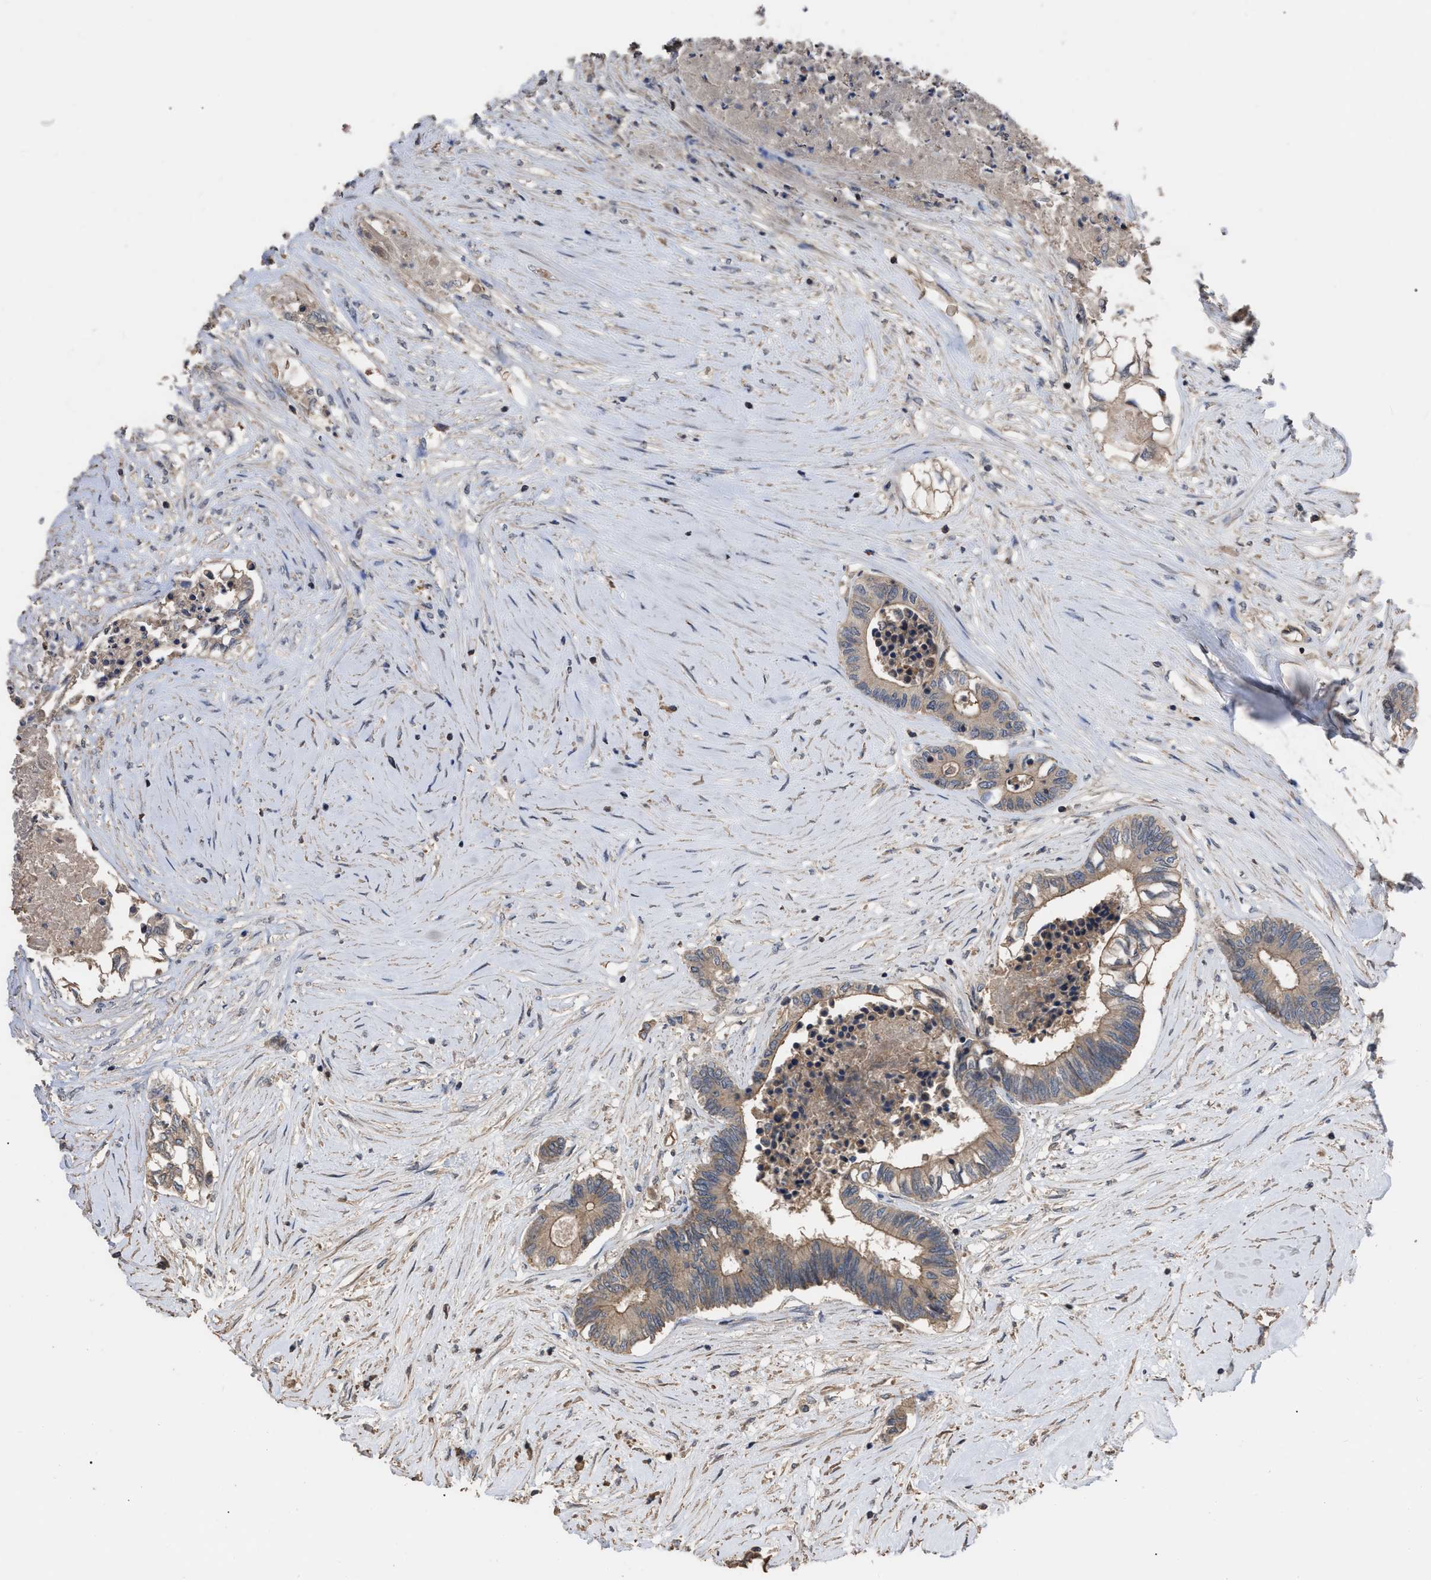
{"staining": {"intensity": "weak", "quantity": ">75%", "location": "cytoplasmic/membranous"}, "tissue": "colorectal cancer", "cell_type": "Tumor cells", "image_type": "cancer", "snomed": [{"axis": "morphology", "description": "Adenocarcinoma, NOS"}, {"axis": "topography", "description": "Rectum"}], "caption": "An immunohistochemistry (IHC) image of neoplastic tissue is shown. Protein staining in brown shows weak cytoplasmic/membranous positivity in colorectal adenocarcinoma within tumor cells.", "gene": "BTN2A1", "patient": {"sex": "male", "age": 63}}